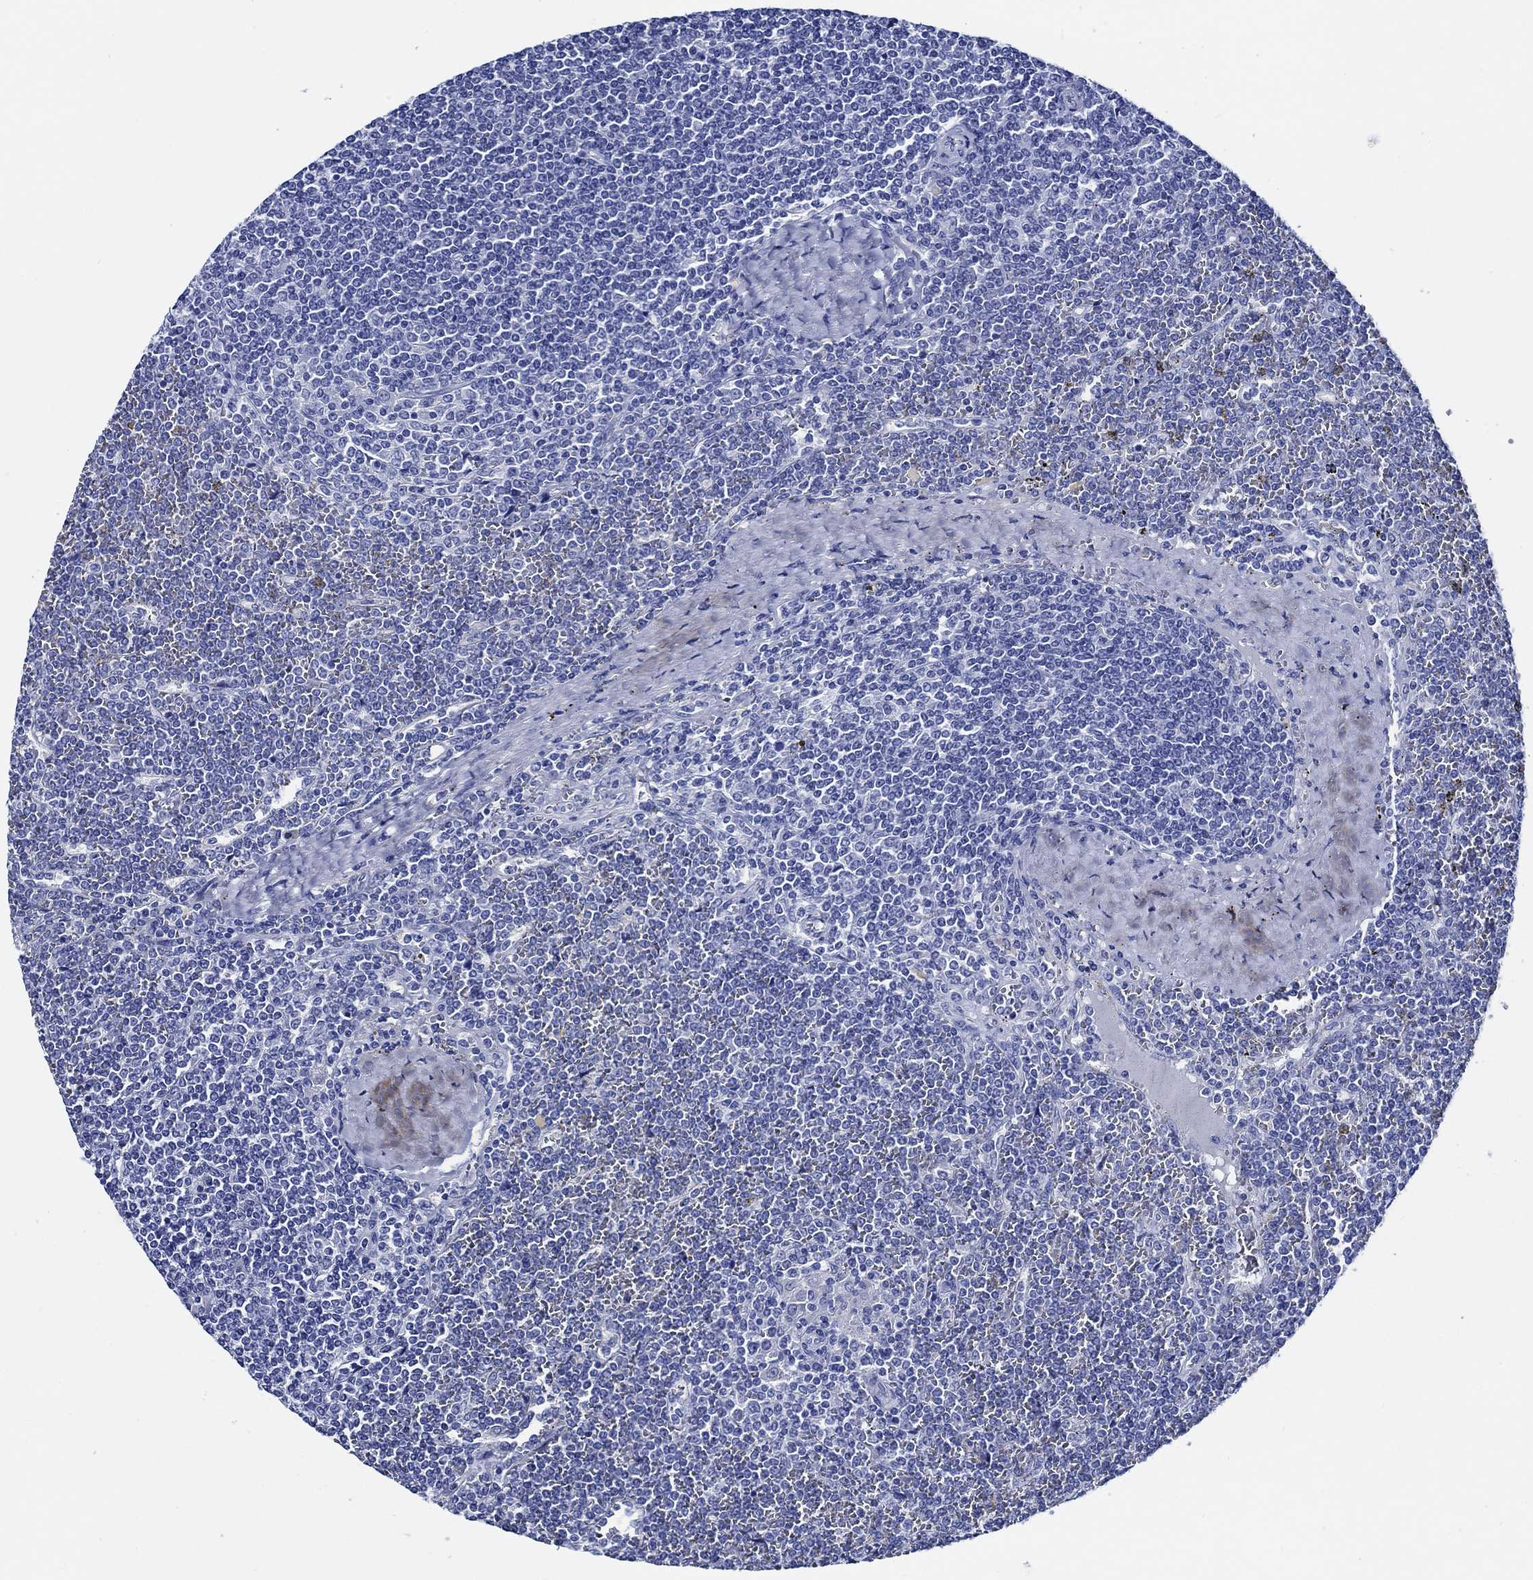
{"staining": {"intensity": "negative", "quantity": "none", "location": "none"}, "tissue": "lymphoma", "cell_type": "Tumor cells", "image_type": "cancer", "snomed": [{"axis": "morphology", "description": "Malignant lymphoma, non-Hodgkin's type, Low grade"}, {"axis": "topography", "description": "Spleen"}], "caption": "DAB immunohistochemical staining of lymphoma reveals no significant expression in tumor cells.", "gene": "WDR62", "patient": {"sex": "female", "age": 19}}